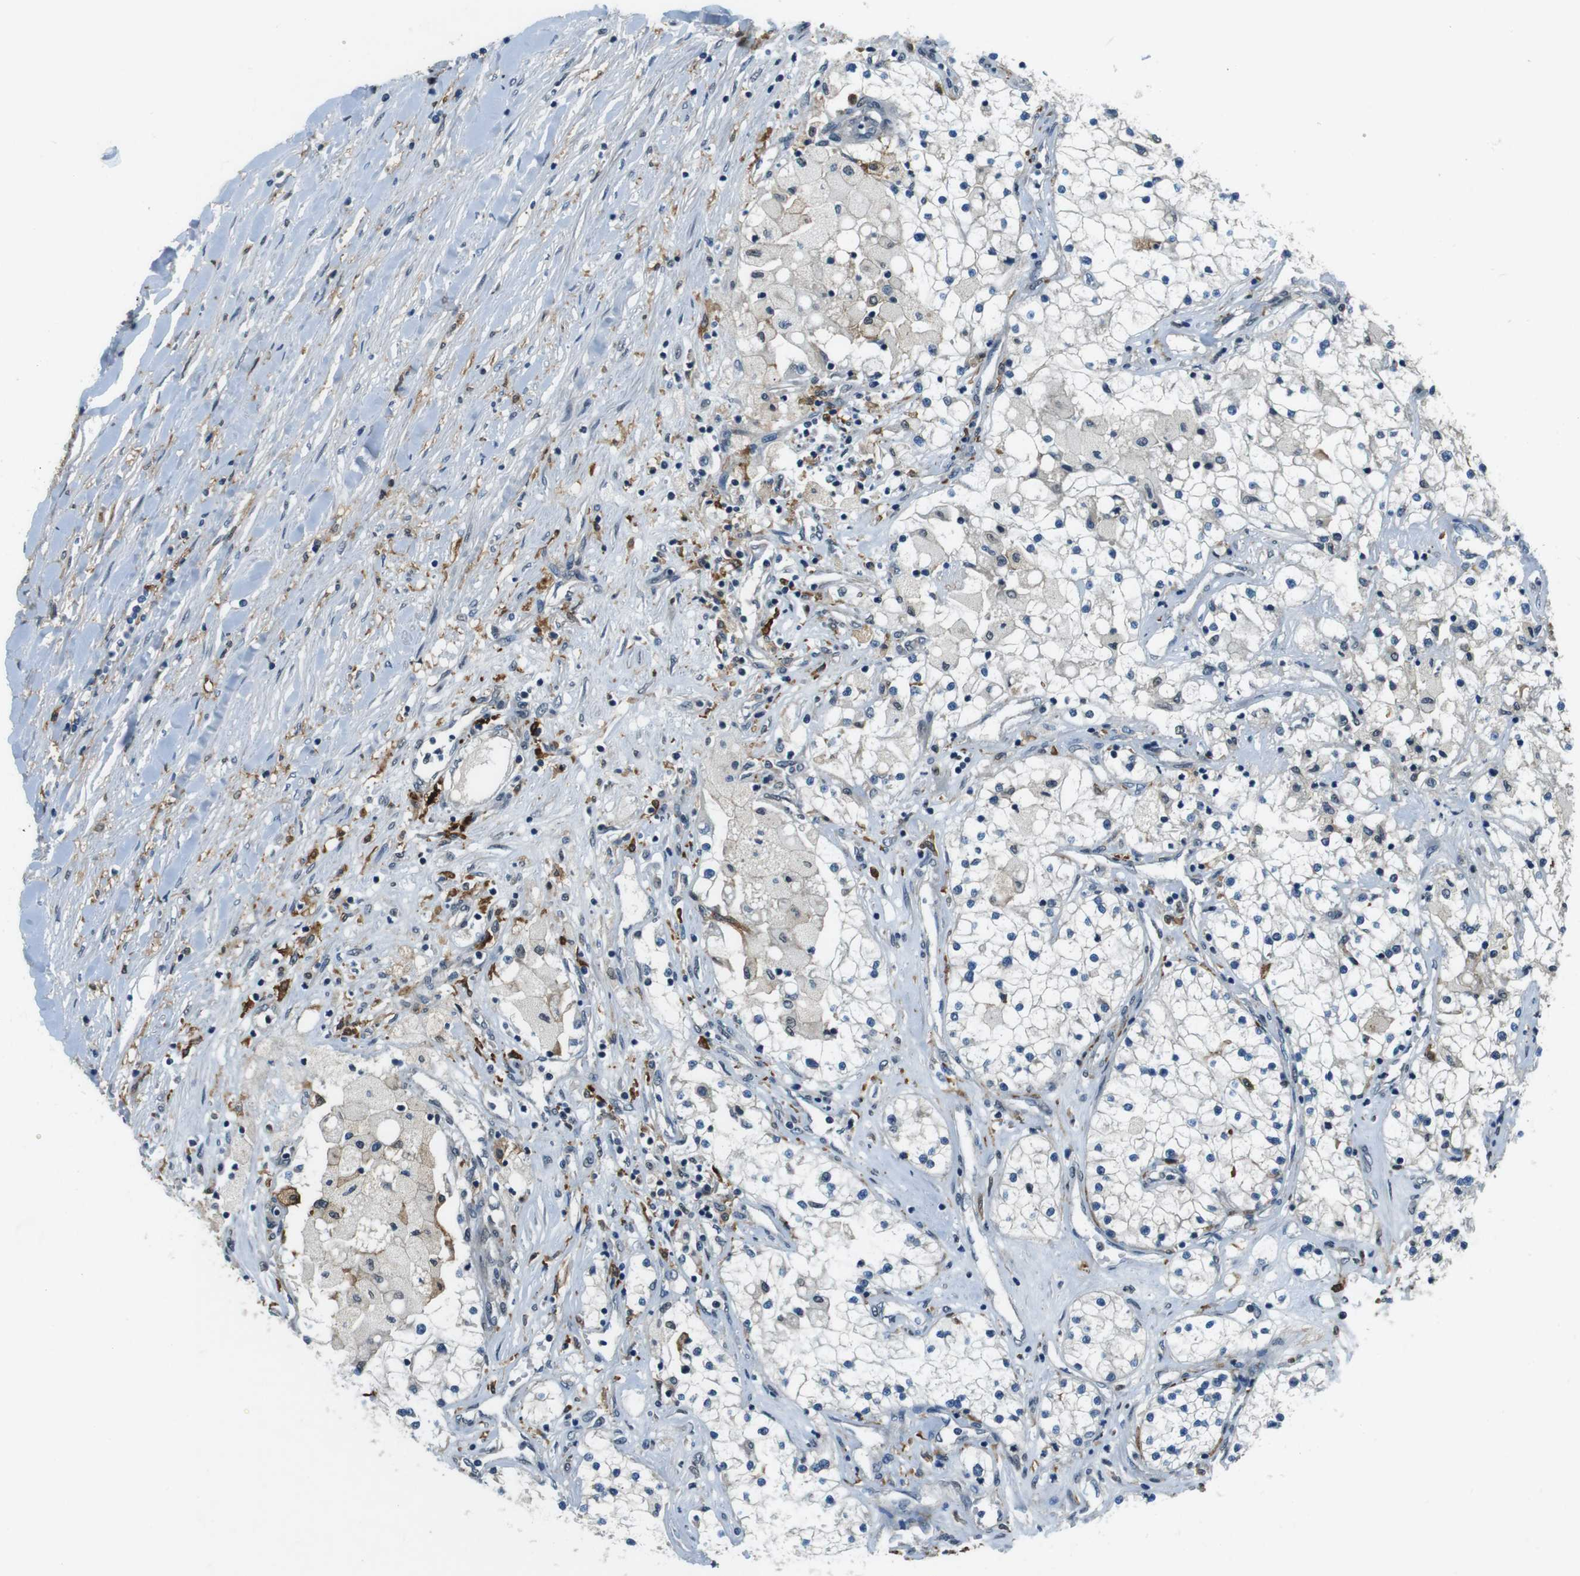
{"staining": {"intensity": "negative", "quantity": "none", "location": "none"}, "tissue": "renal cancer", "cell_type": "Tumor cells", "image_type": "cancer", "snomed": [{"axis": "morphology", "description": "Adenocarcinoma, NOS"}, {"axis": "topography", "description": "Kidney"}], "caption": "Tumor cells are negative for protein expression in human renal cancer (adenocarcinoma).", "gene": "CD163L1", "patient": {"sex": "male", "age": 68}}